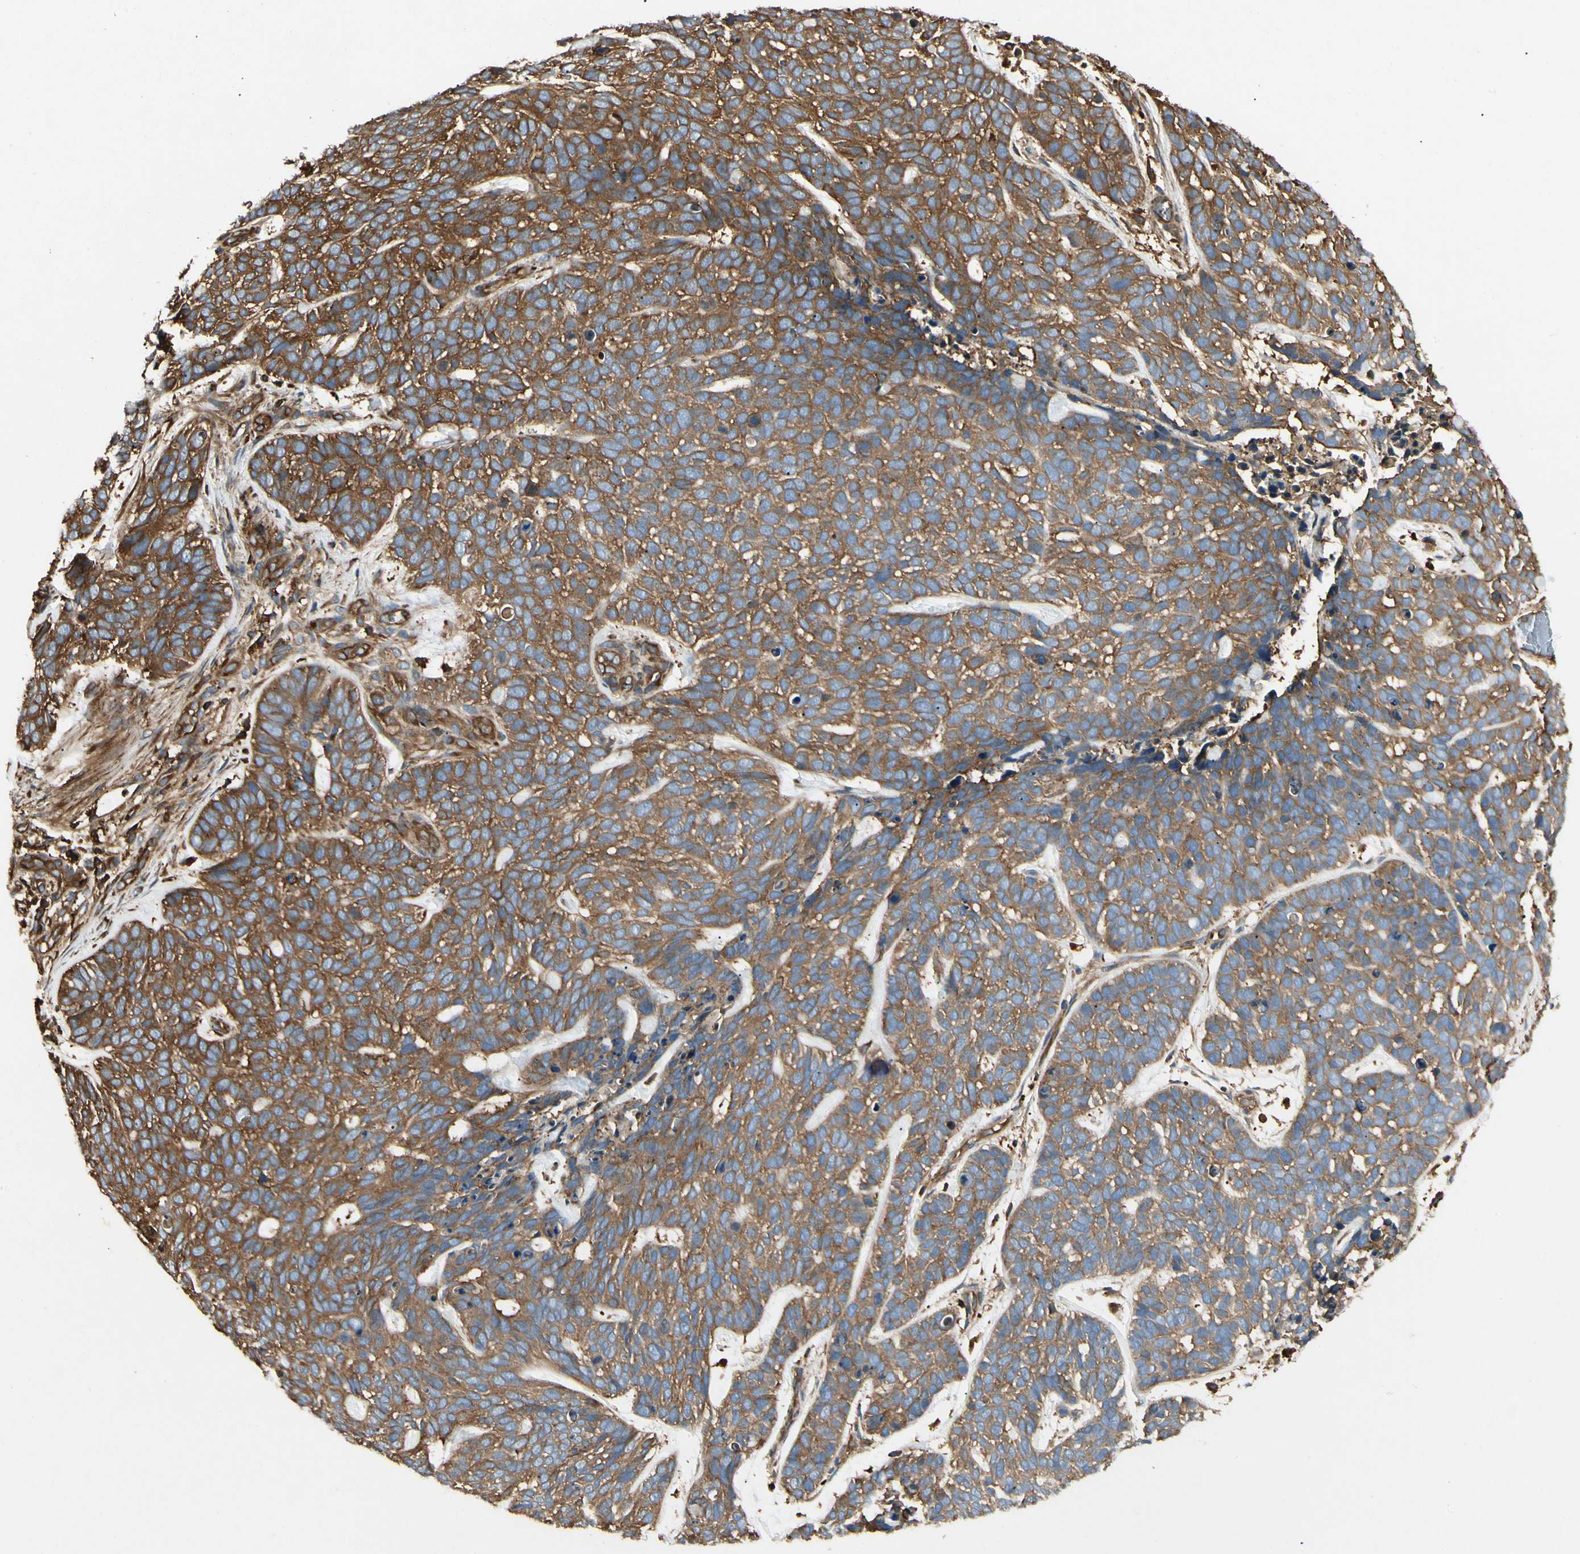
{"staining": {"intensity": "strong", "quantity": ">75%", "location": "cytoplasmic/membranous"}, "tissue": "skin cancer", "cell_type": "Tumor cells", "image_type": "cancer", "snomed": [{"axis": "morphology", "description": "Basal cell carcinoma"}, {"axis": "topography", "description": "Skin"}], "caption": "Skin basal cell carcinoma stained with a protein marker reveals strong staining in tumor cells.", "gene": "ARPC2", "patient": {"sex": "male", "age": 87}}